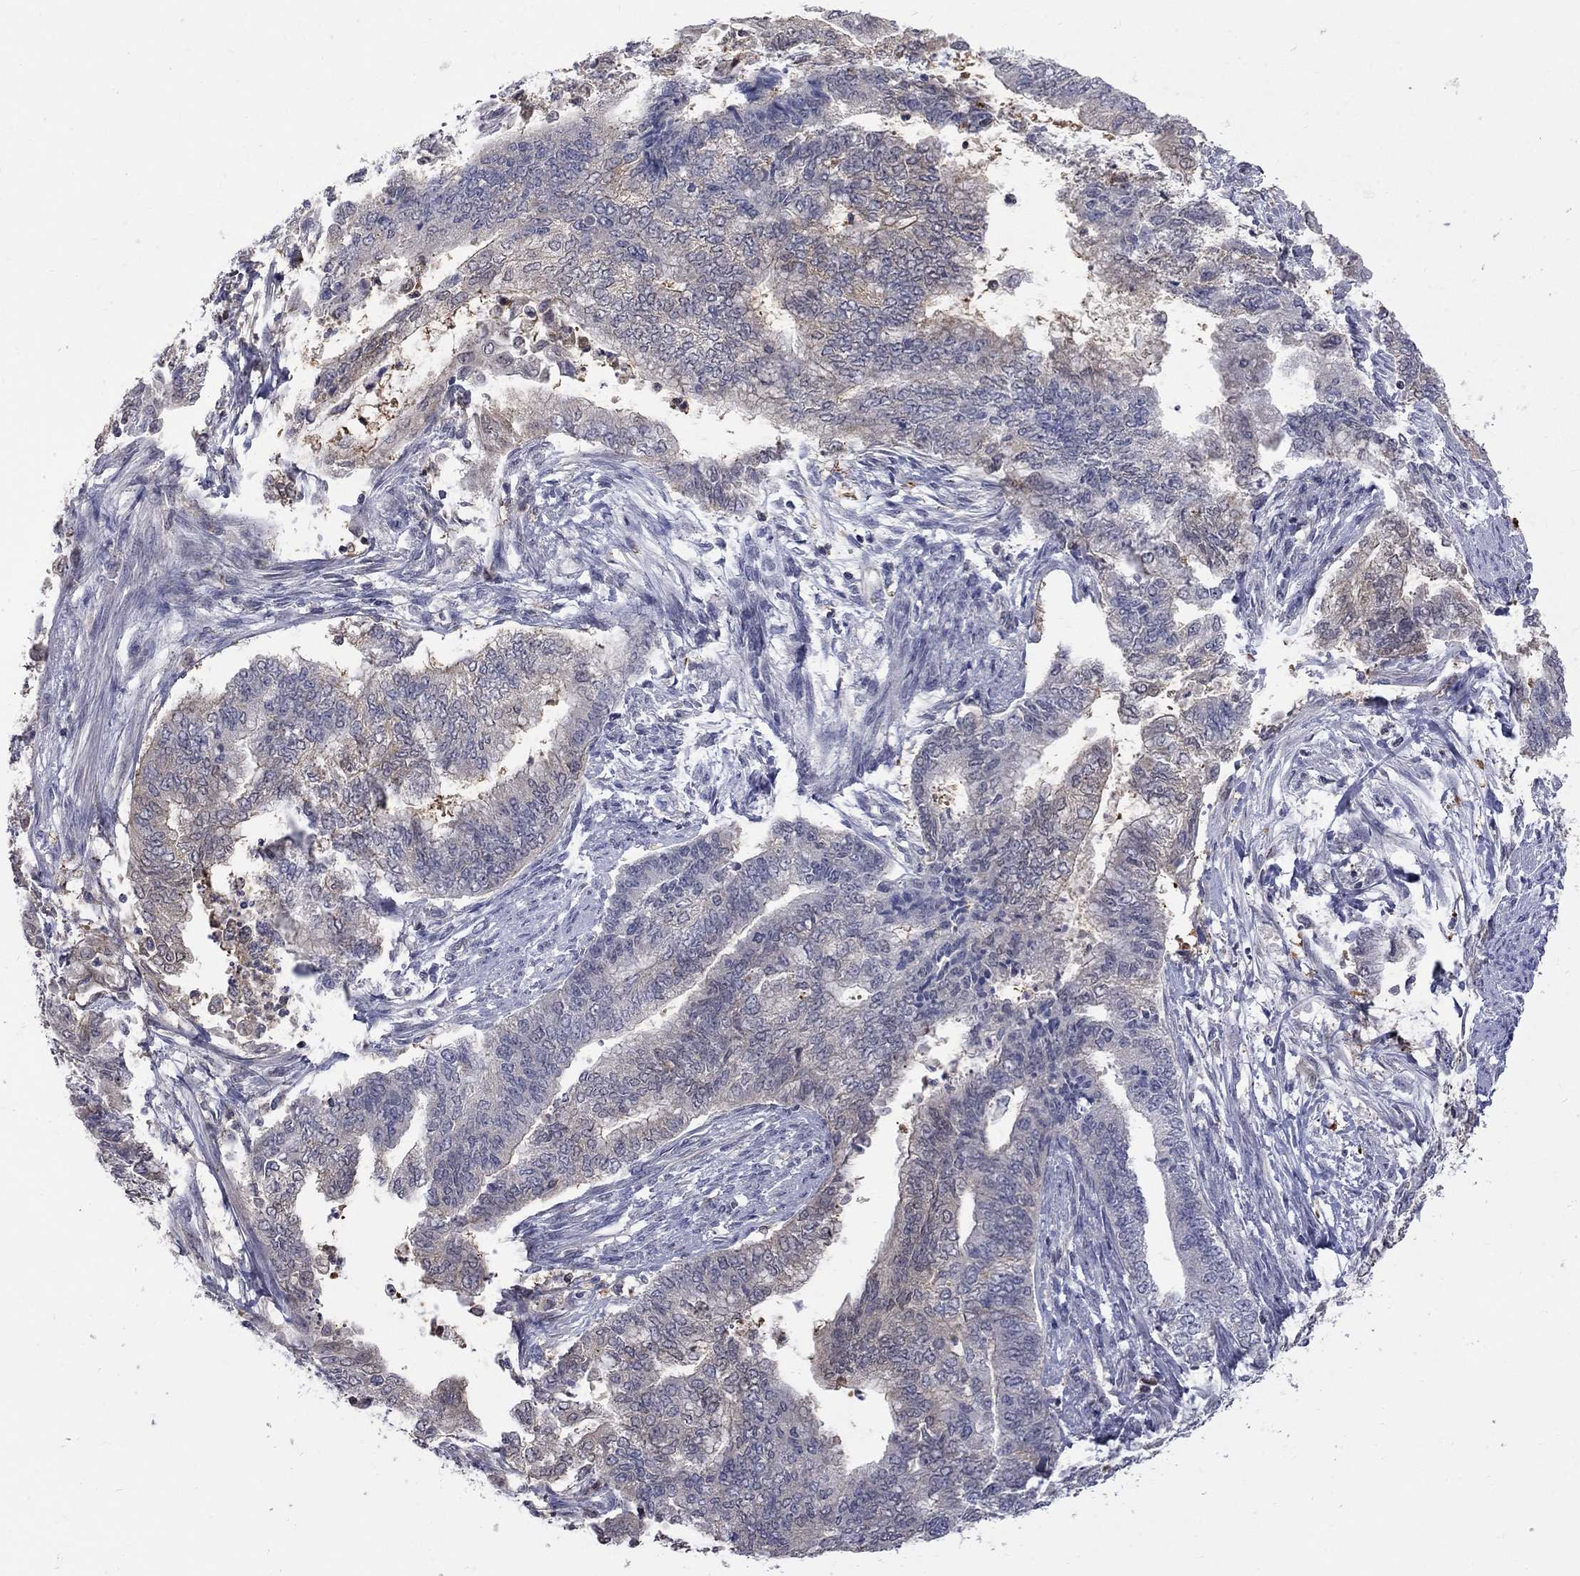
{"staining": {"intensity": "moderate", "quantity": "<25%", "location": "cytoplasmic/membranous"}, "tissue": "endometrial cancer", "cell_type": "Tumor cells", "image_type": "cancer", "snomed": [{"axis": "morphology", "description": "Adenocarcinoma, NOS"}, {"axis": "topography", "description": "Endometrium"}], "caption": "A brown stain labels moderate cytoplasmic/membranous expression of a protein in human endometrial cancer (adenocarcinoma) tumor cells.", "gene": "HKDC1", "patient": {"sex": "female", "age": 65}}